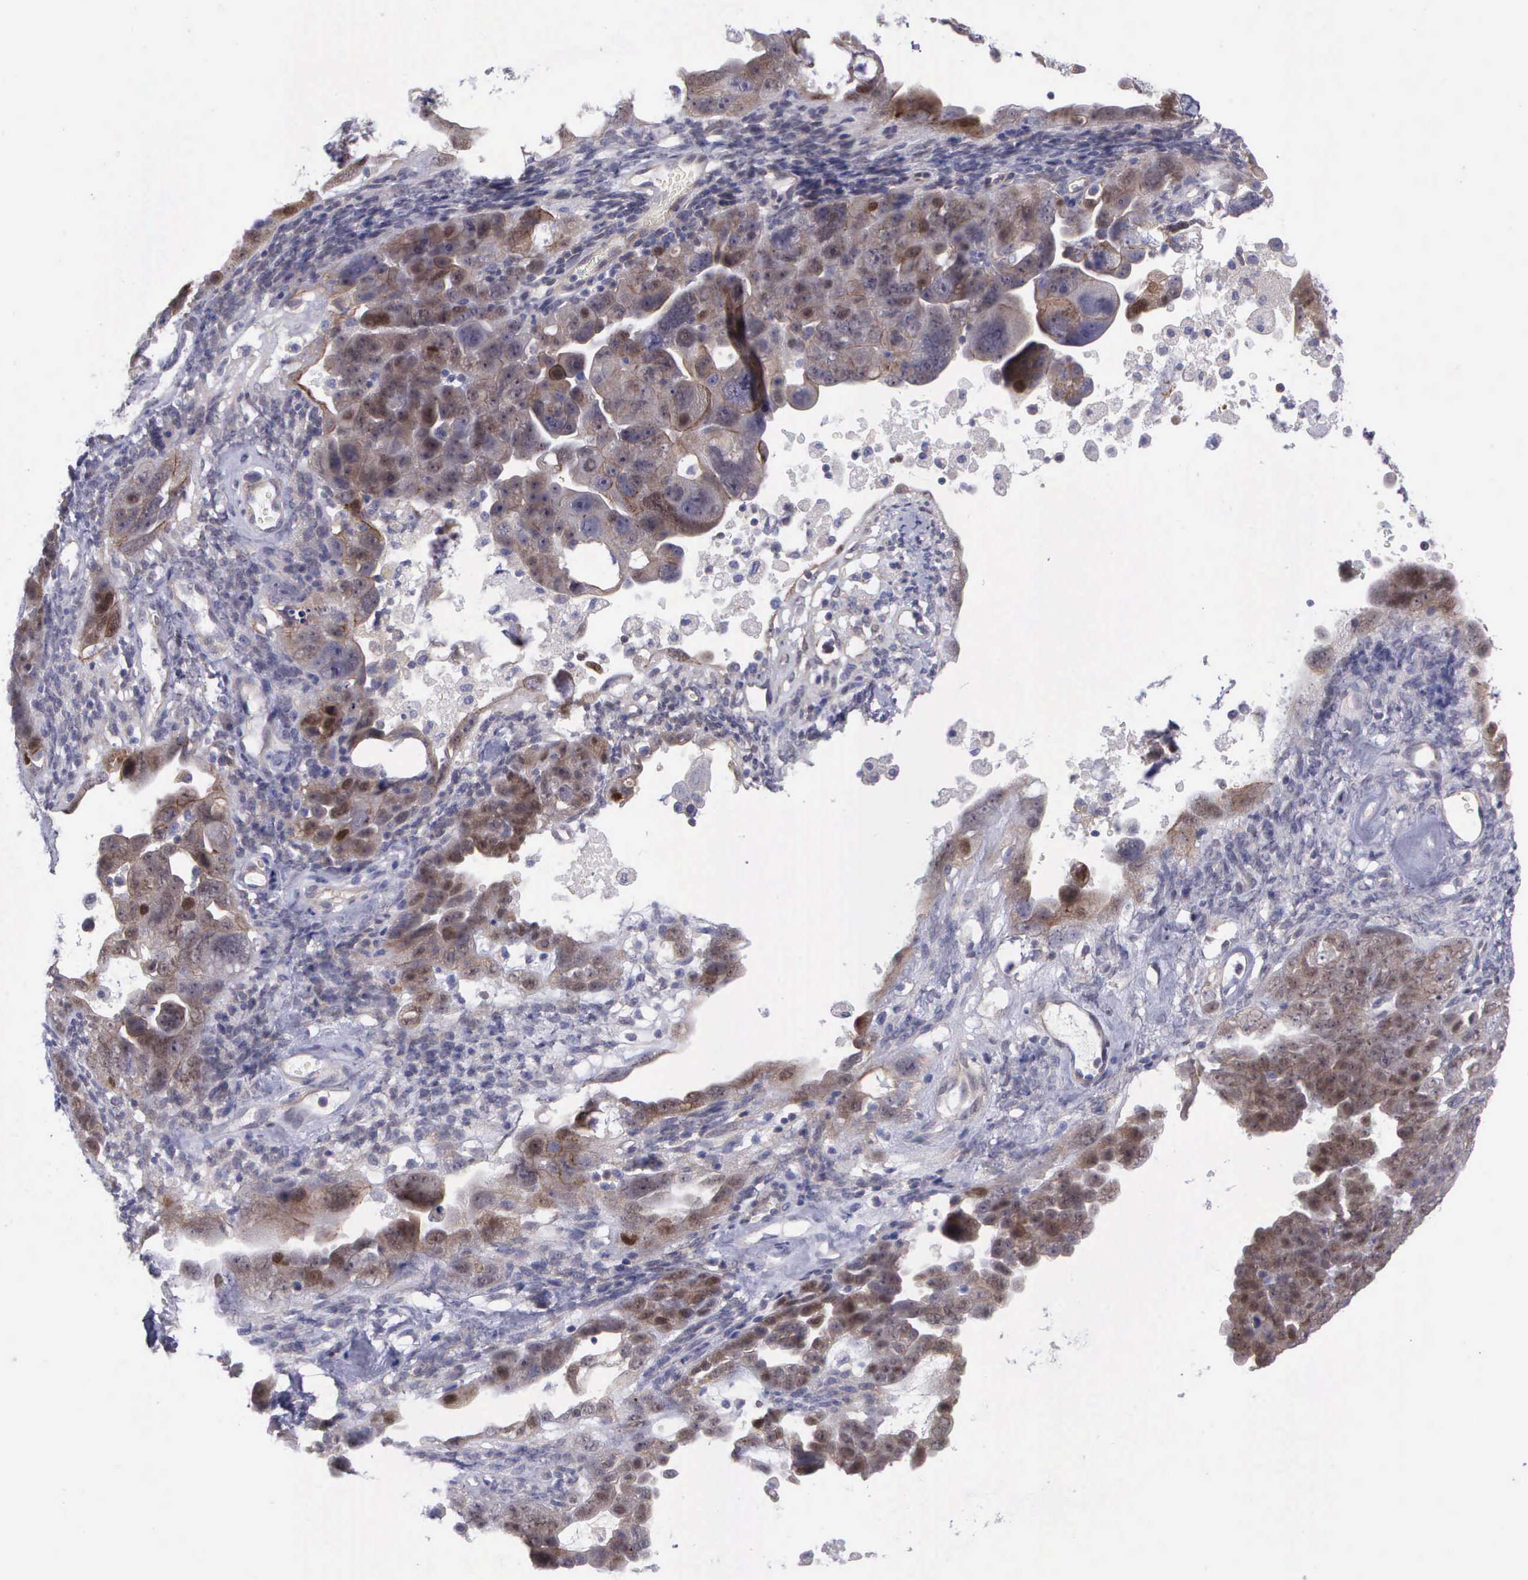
{"staining": {"intensity": "moderate", "quantity": "25%-75%", "location": "cytoplasmic/membranous,nuclear"}, "tissue": "ovarian cancer", "cell_type": "Tumor cells", "image_type": "cancer", "snomed": [{"axis": "morphology", "description": "Cystadenocarcinoma, serous, NOS"}, {"axis": "topography", "description": "Ovary"}], "caption": "Protein expression analysis of serous cystadenocarcinoma (ovarian) reveals moderate cytoplasmic/membranous and nuclear staining in approximately 25%-75% of tumor cells.", "gene": "MICAL3", "patient": {"sex": "female", "age": 66}}